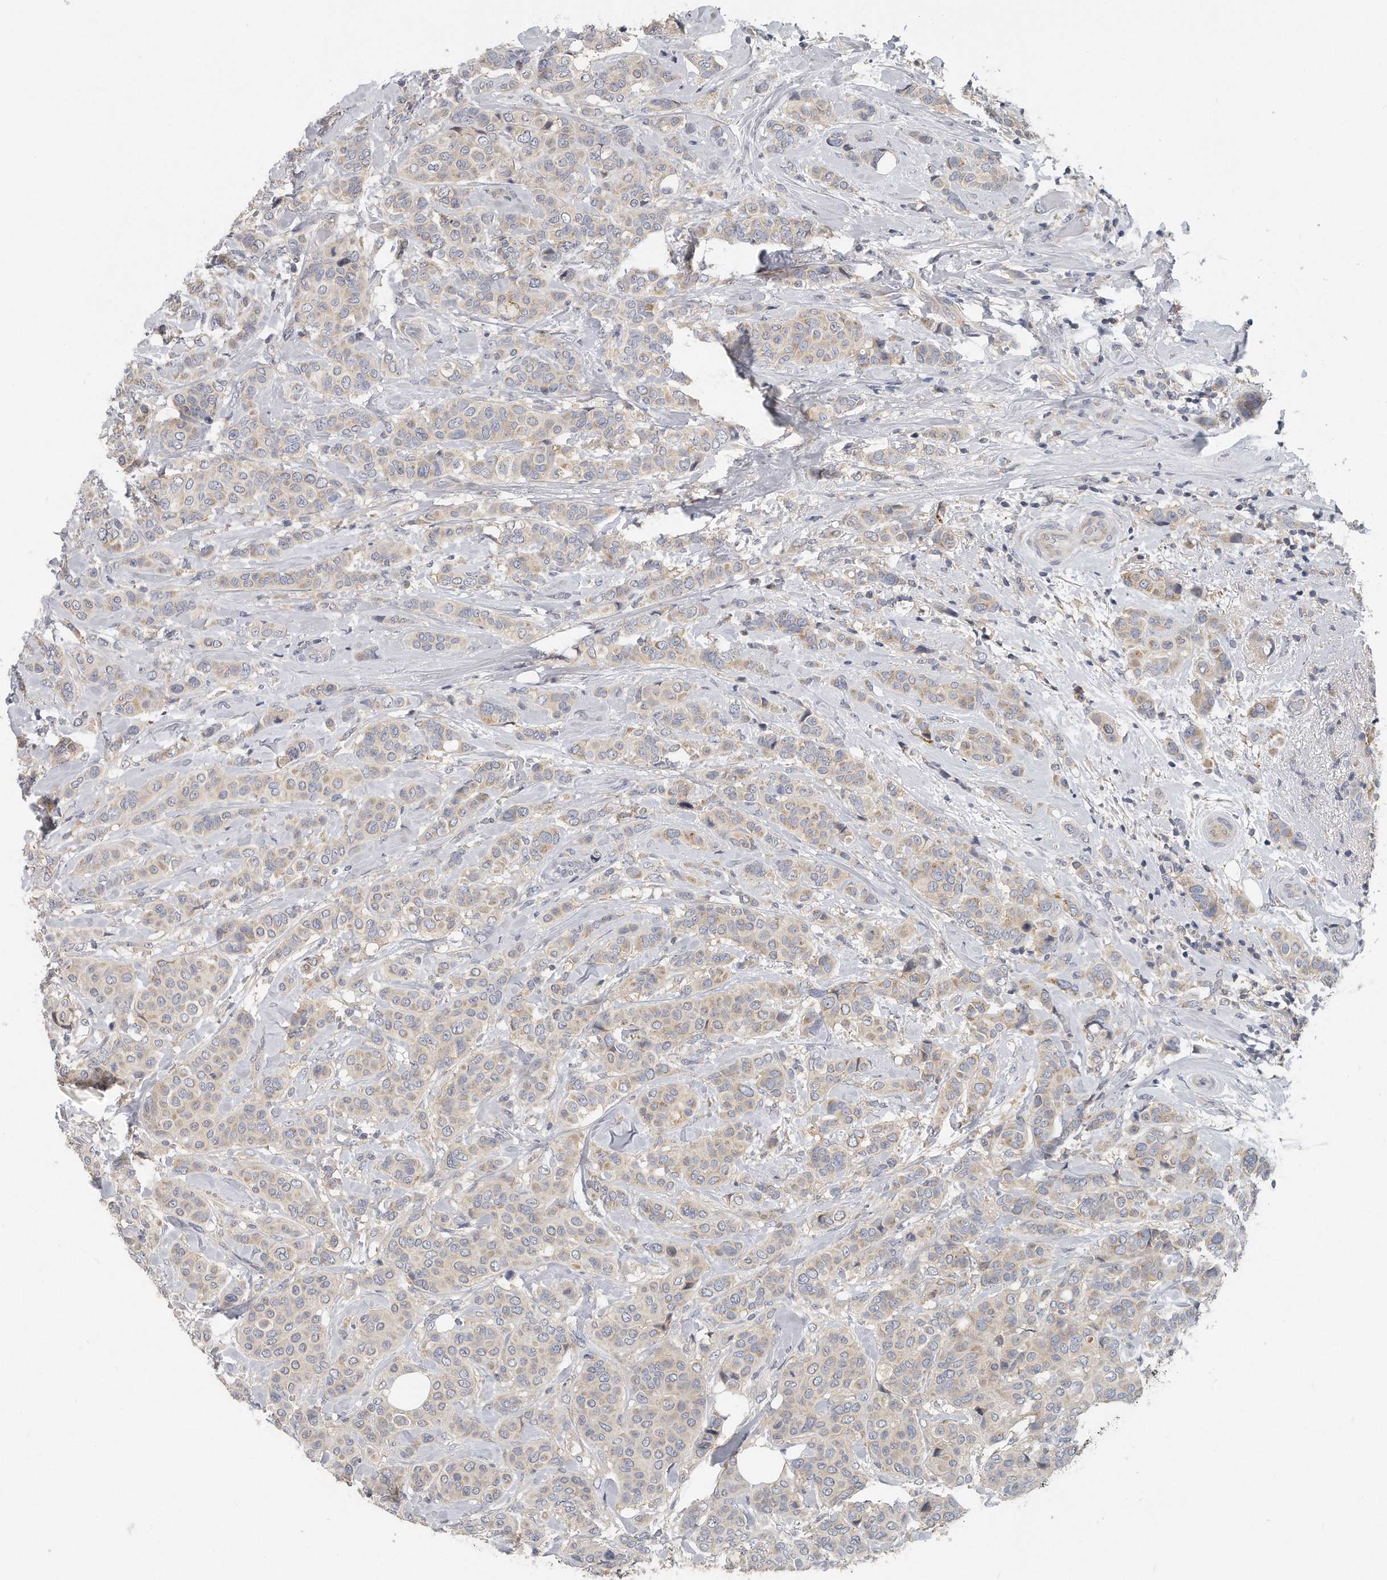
{"staining": {"intensity": "weak", "quantity": "<25%", "location": "cytoplasmic/membranous"}, "tissue": "breast cancer", "cell_type": "Tumor cells", "image_type": "cancer", "snomed": [{"axis": "morphology", "description": "Lobular carcinoma"}, {"axis": "topography", "description": "Breast"}], "caption": "Immunohistochemical staining of human breast lobular carcinoma shows no significant expression in tumor cells.", "gene": "EIF3I", "patient": {"sex": "female", "age": 51}}